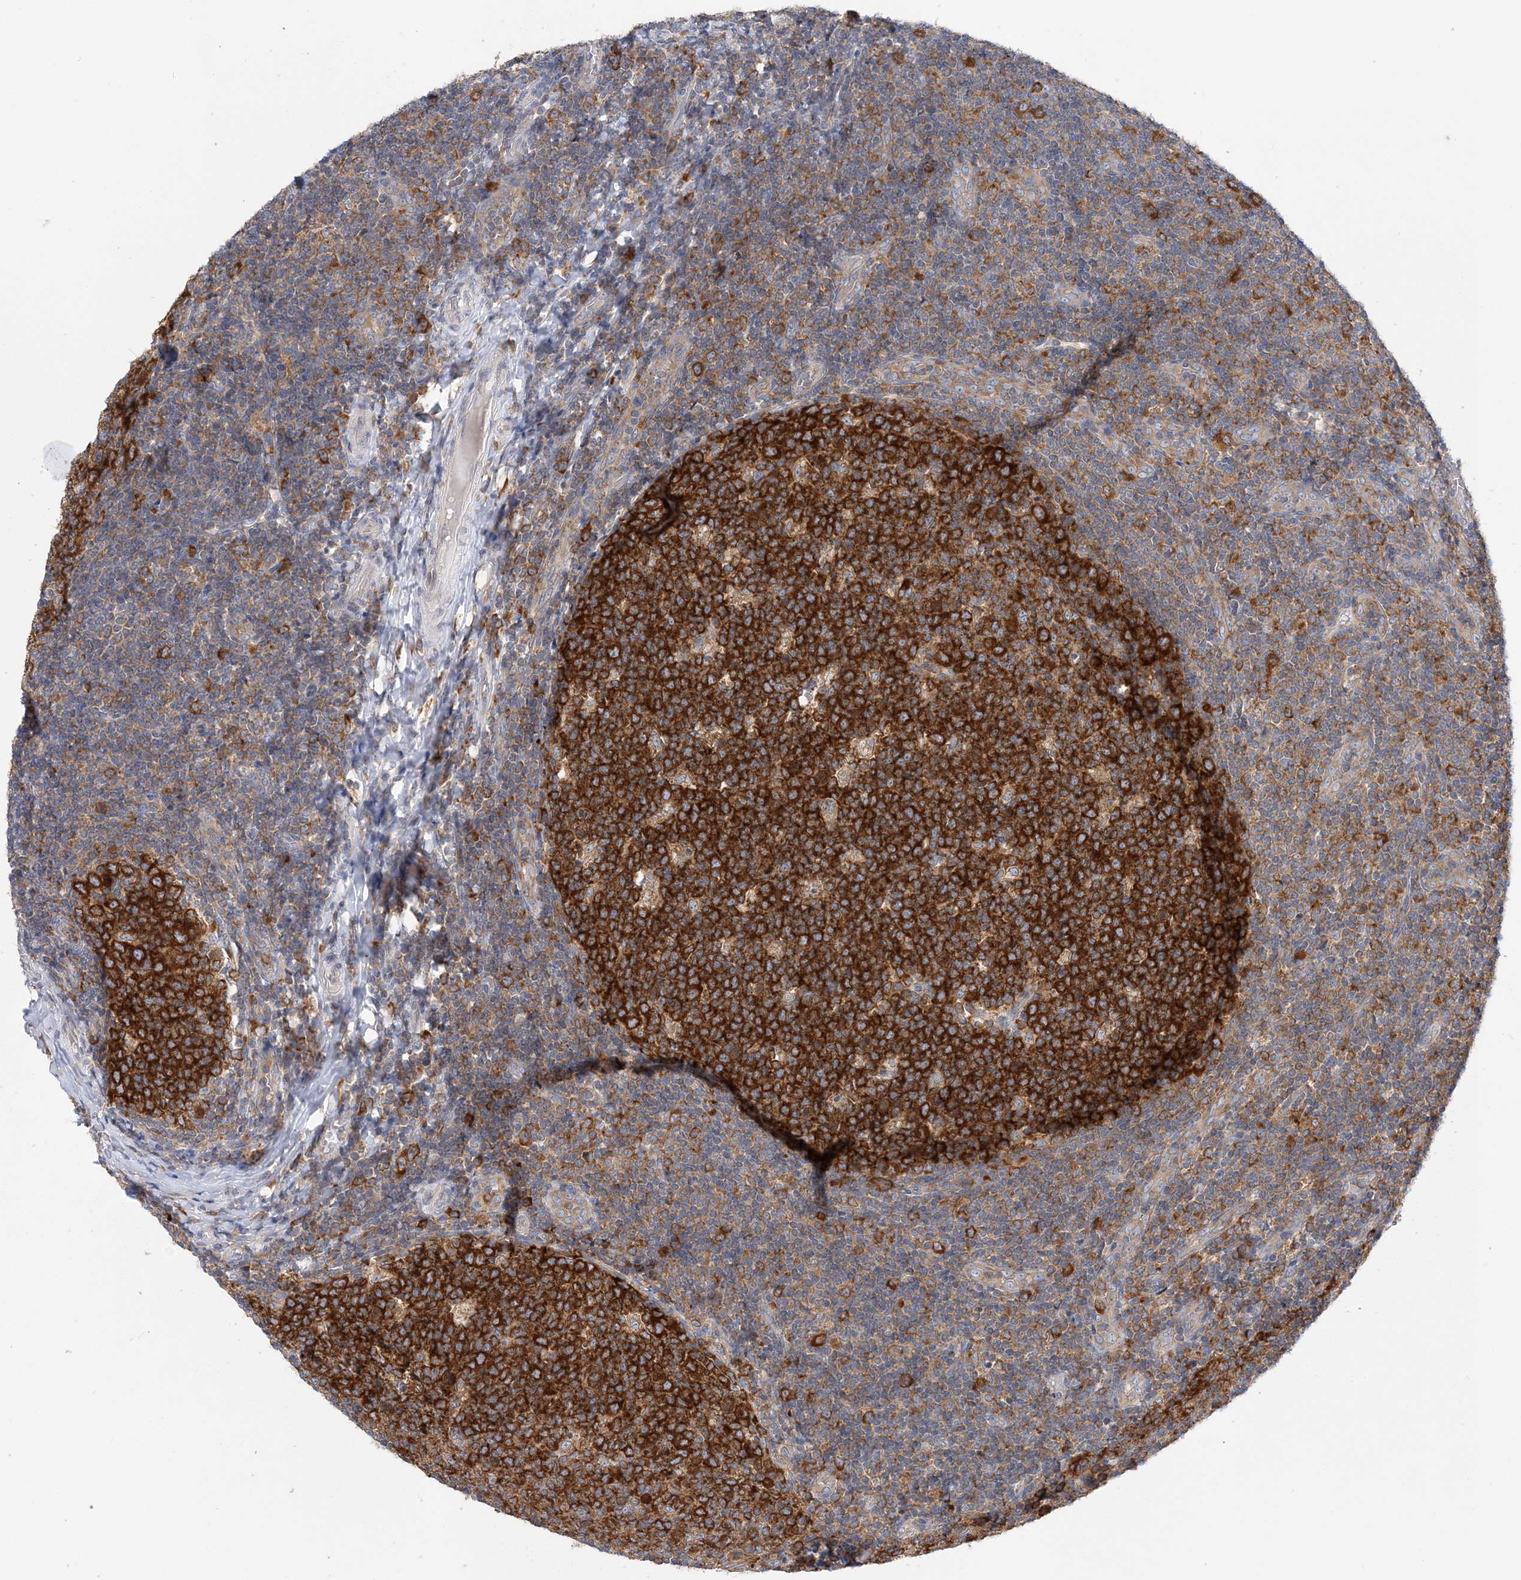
{"staining": {"intensity": "strong", "quantity": ">75%", "location": "cytoplasmic/membranous"}, "tissue": "tonsil", "cell_type": "Germinal center cells", "image_type": "normal", "snomed": [{"axis": "morphology", "description": "Normal tissue, NOS"}, {"axis": "topography", "description": "Tonsil"}], "caption": "Brown immunohistochemical staining in benign tonsil exhibits strong cytoplasmic/membranous expression in approximately >75% of germinal center cells. (Stains: DAB (3,3'-diaminobenzidine) in brown, nuclei in blue, Microscopy: brightfield microscopy at high magnification).", "gene": "LARP4B", "patient": {"sex": "female", "age": 19}}